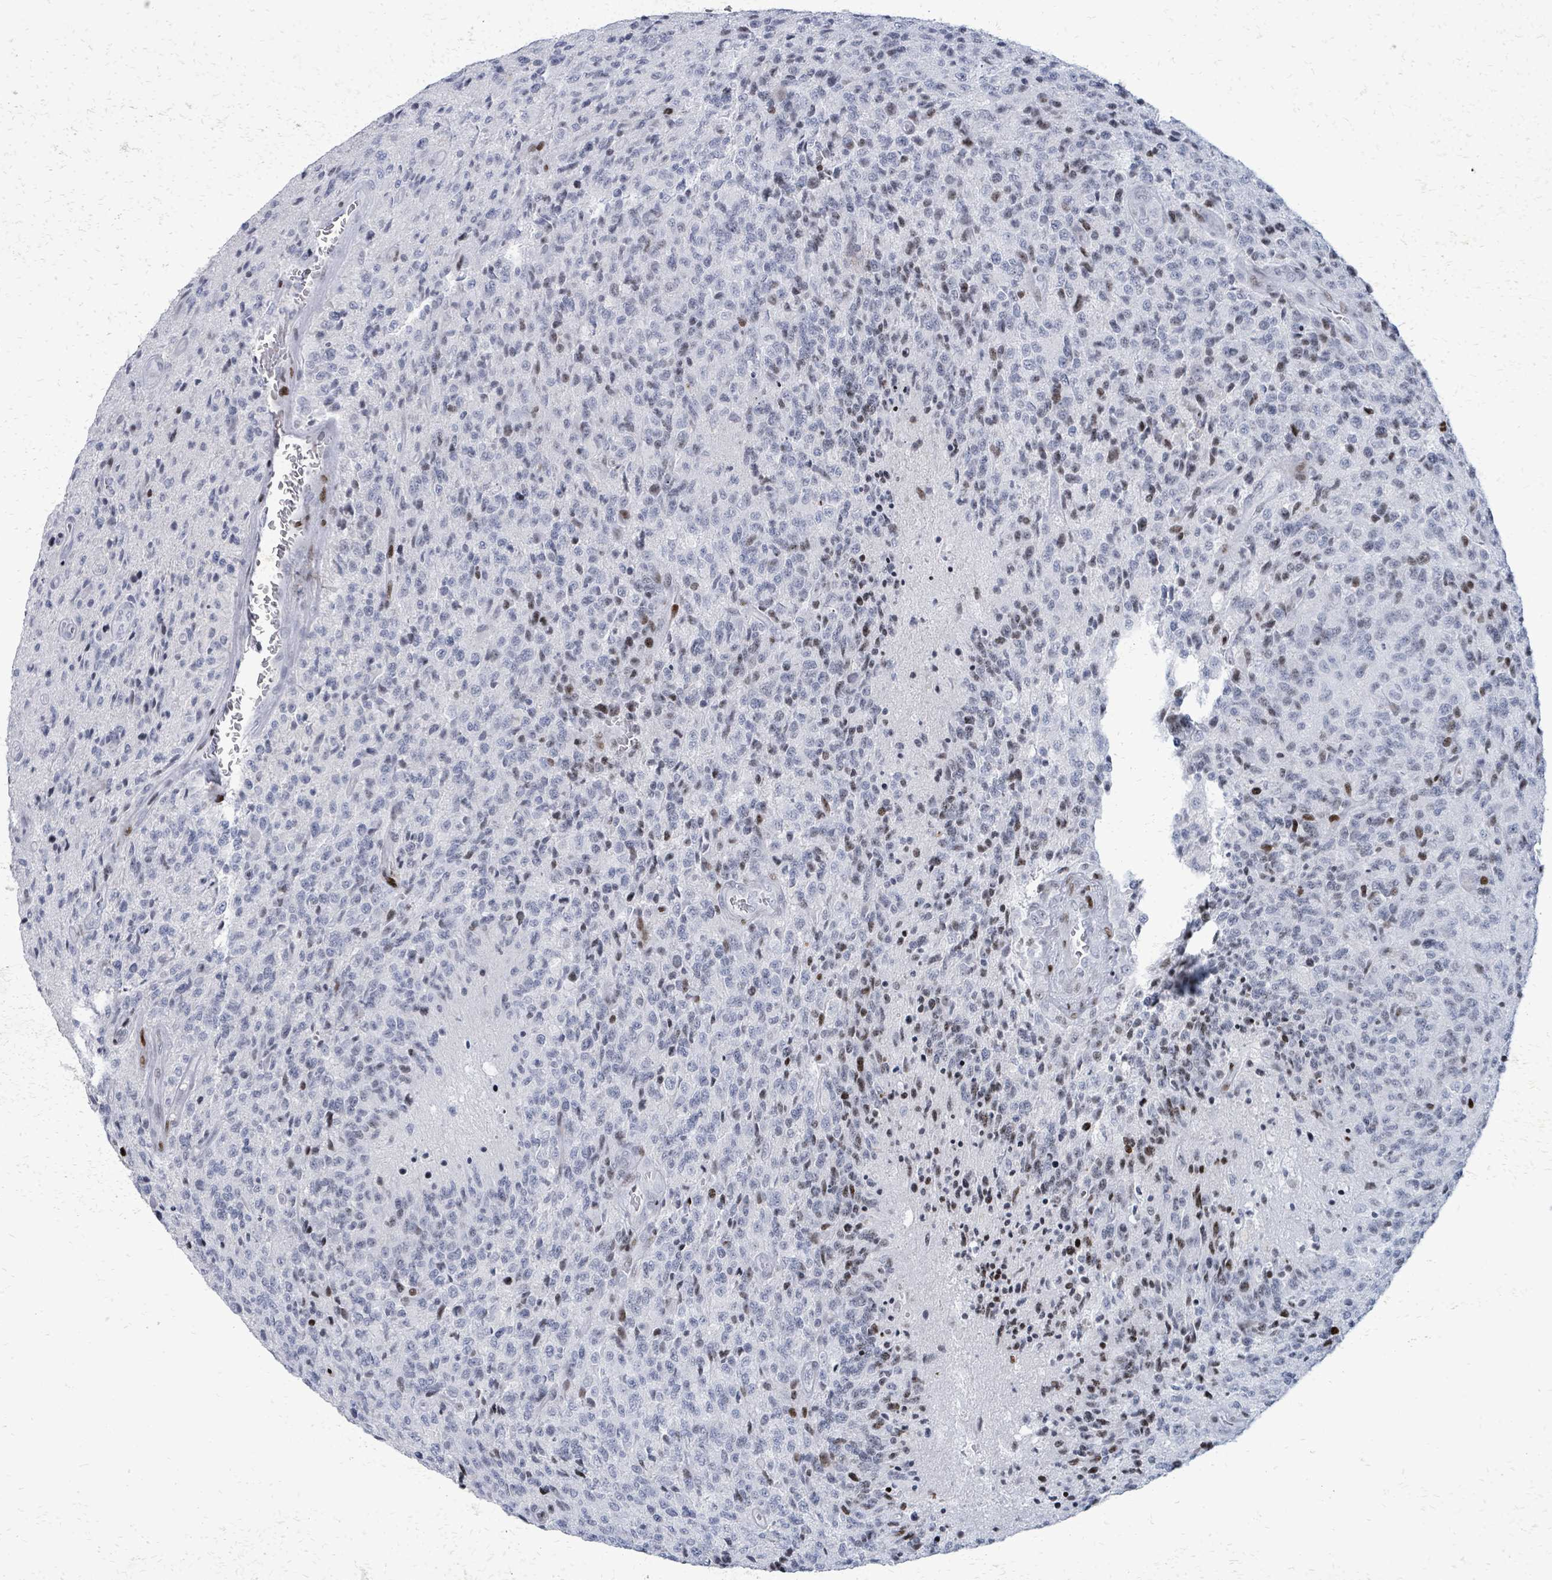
{"staining": {"intensity": "weak", "quantity": "<25%", "location": "nuclear"}, "tissue": "glioma", "cell_type": "Tumor cells", "image_type": "cancer", "snomed": [{"axis": "morphology", "description": "Glioma, malignant, High grade"}, {"axis": "topography", "description": "Brain"}], "caption": "An IHC micrograph of malignant high-grade glioma is shown. There is no staining in tumor cells of malignant high-grade glioma.", "gene": "MALL", "patient": {"sex": "male", "age": 36}}